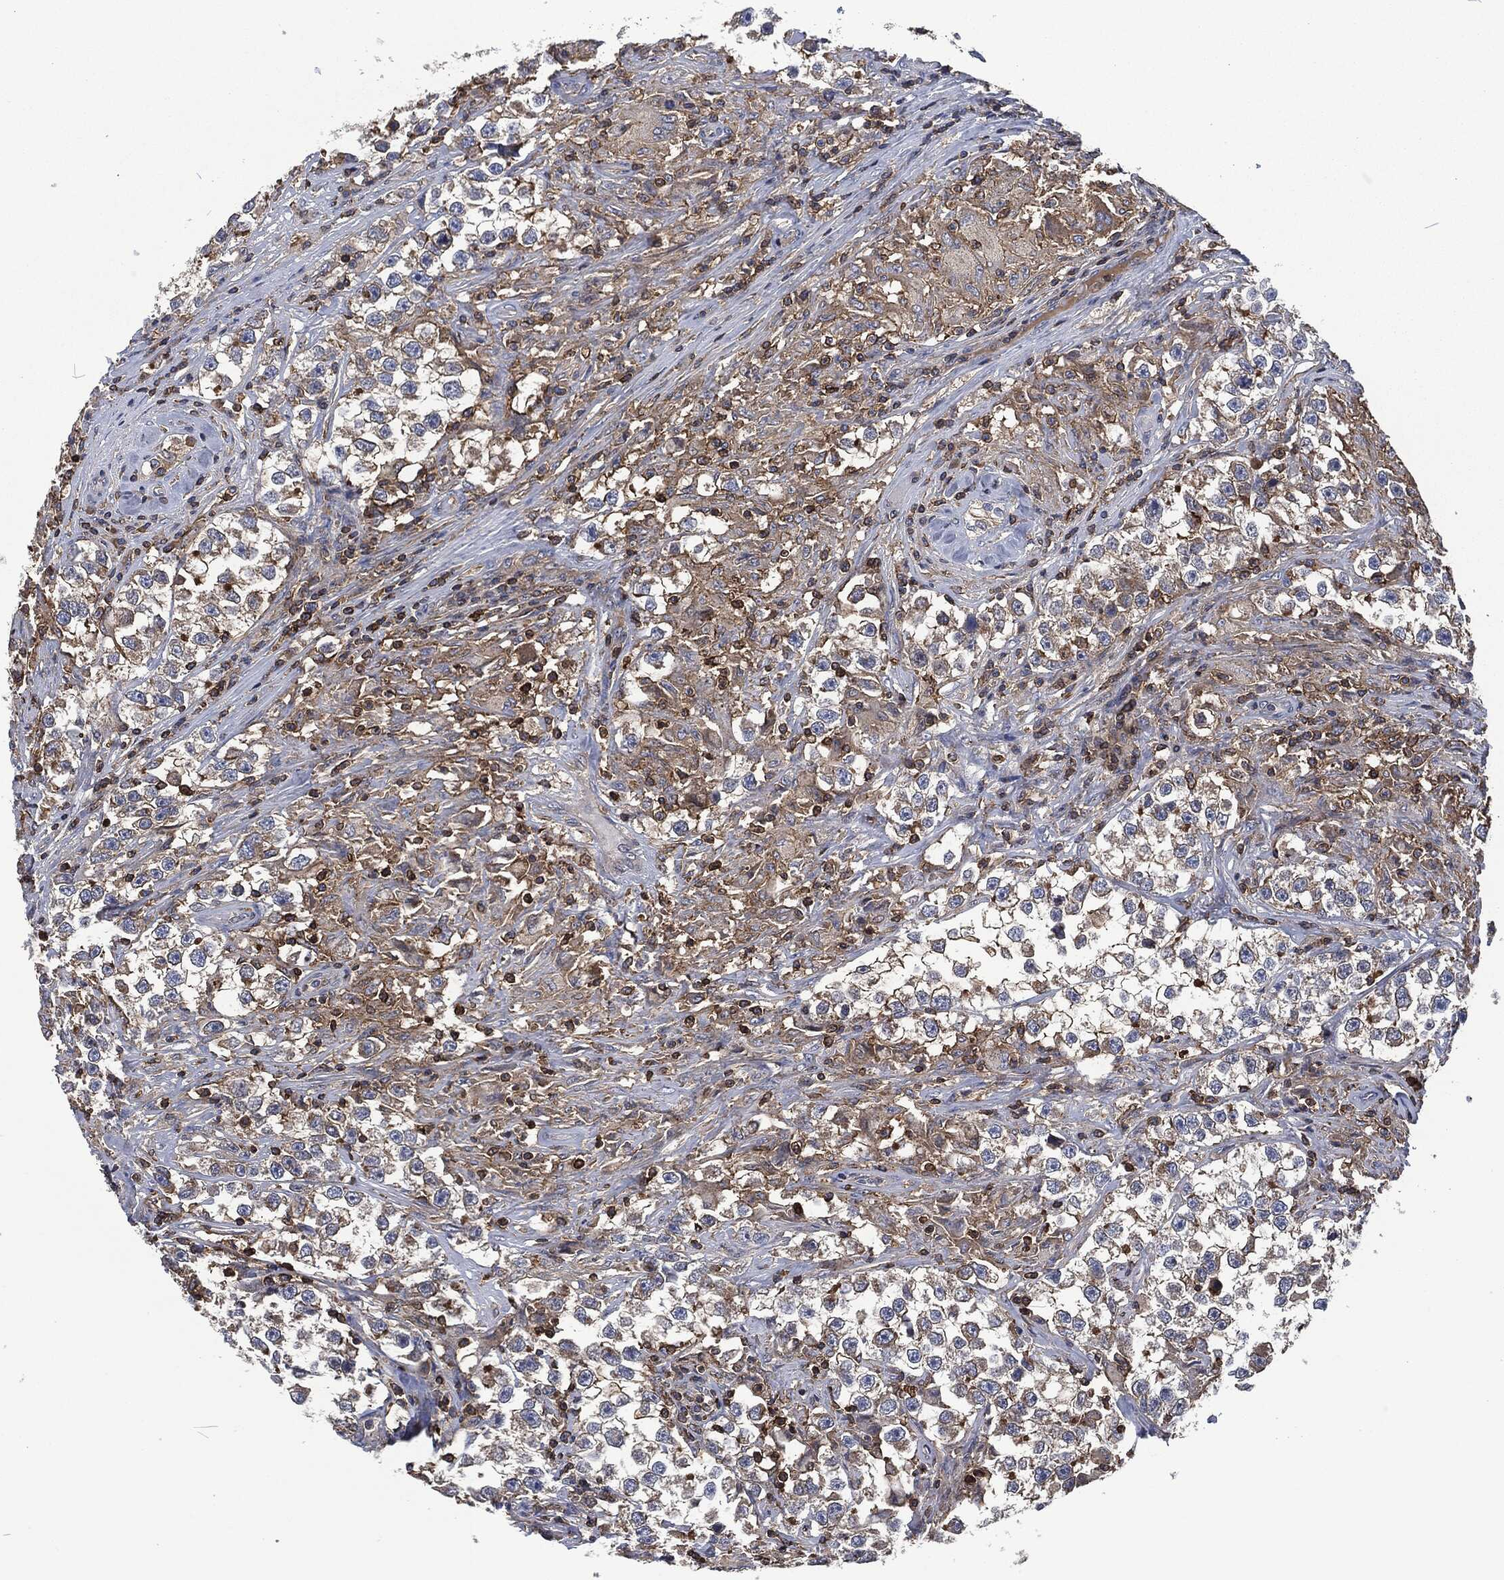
{"staining": {"intensity": "strong", "quantity": "25%-75%", "location": "cytoplasmic/membranous"}, "tissue": "testis cancer", "cell_type": "Tumor cells", "image_type": "cancer", "snomed": [{"axis": "morphology", "description": "Seminoma, NOS"}, {"axis": "topography", "description": "Testis"}], "caption": "Human seminoma (testis) stained for a protein (brown) exhibits strong cytoplasmic/membranous positive positivity in about 25%-75% of tumor cells.", "gene": "LGALS9", "patient": {"sex": "male", "age": 46}}